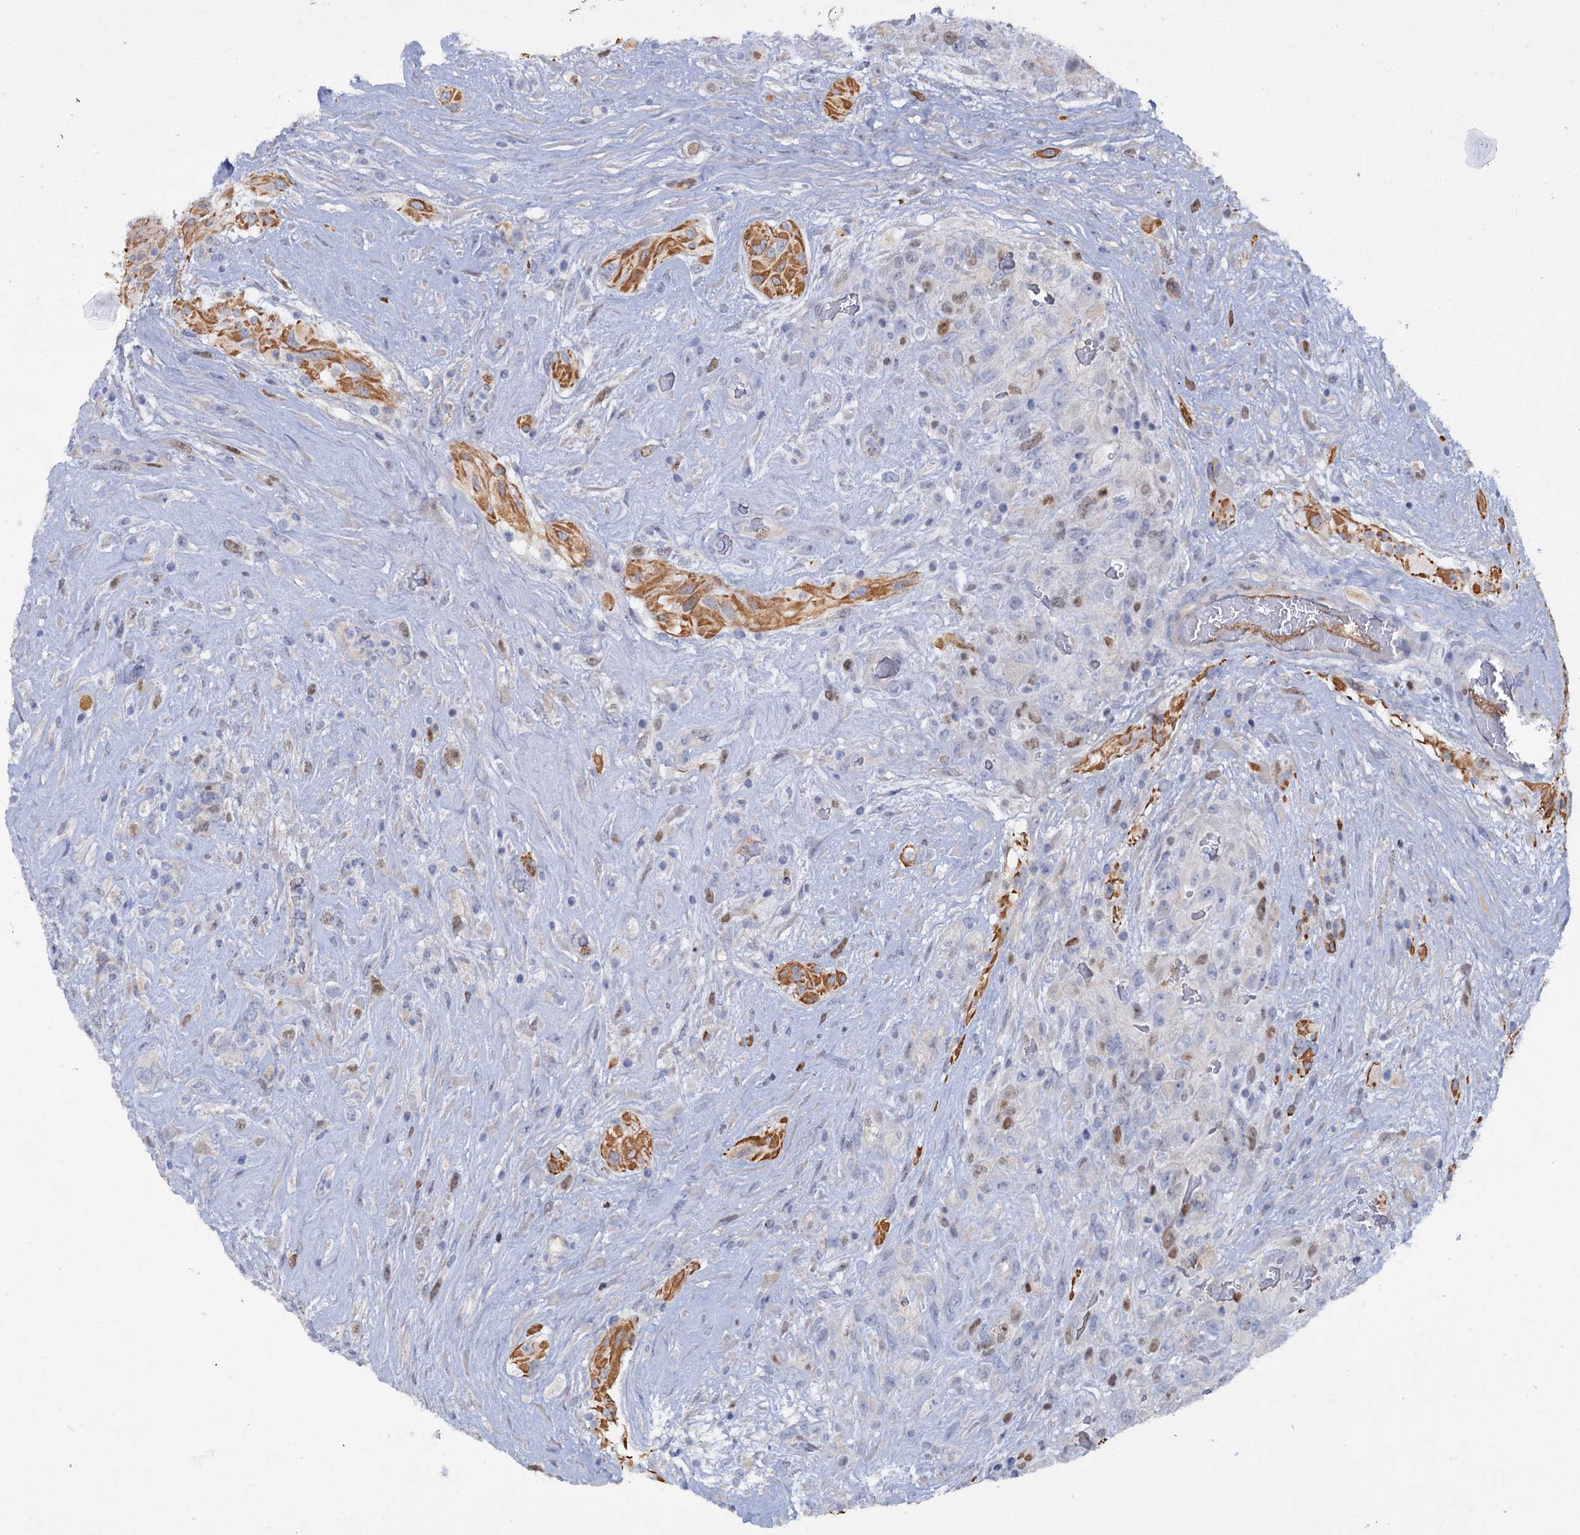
{"staining": {"intensity": "moderate", "quantity": "<25%", "location": "nuclear"}, "tissue": "glioma", "cell_type": "Tumor cells", "image_type": "cancer", "snomed": [{"axis": "morphology", "description": "Glioma, malignant, High grade"}, {"axis": "topography", "description": "Brain"}], "caption": "Tumor cells demonstrate moderate nuclear positivity in approximately <25% of cells in high-grade glioma (malignant). (DAB = brown stain, brightfield microscopy at high magnification).", "gene": "FAM111B", "patient": {"sex": "male", "age": 61}}